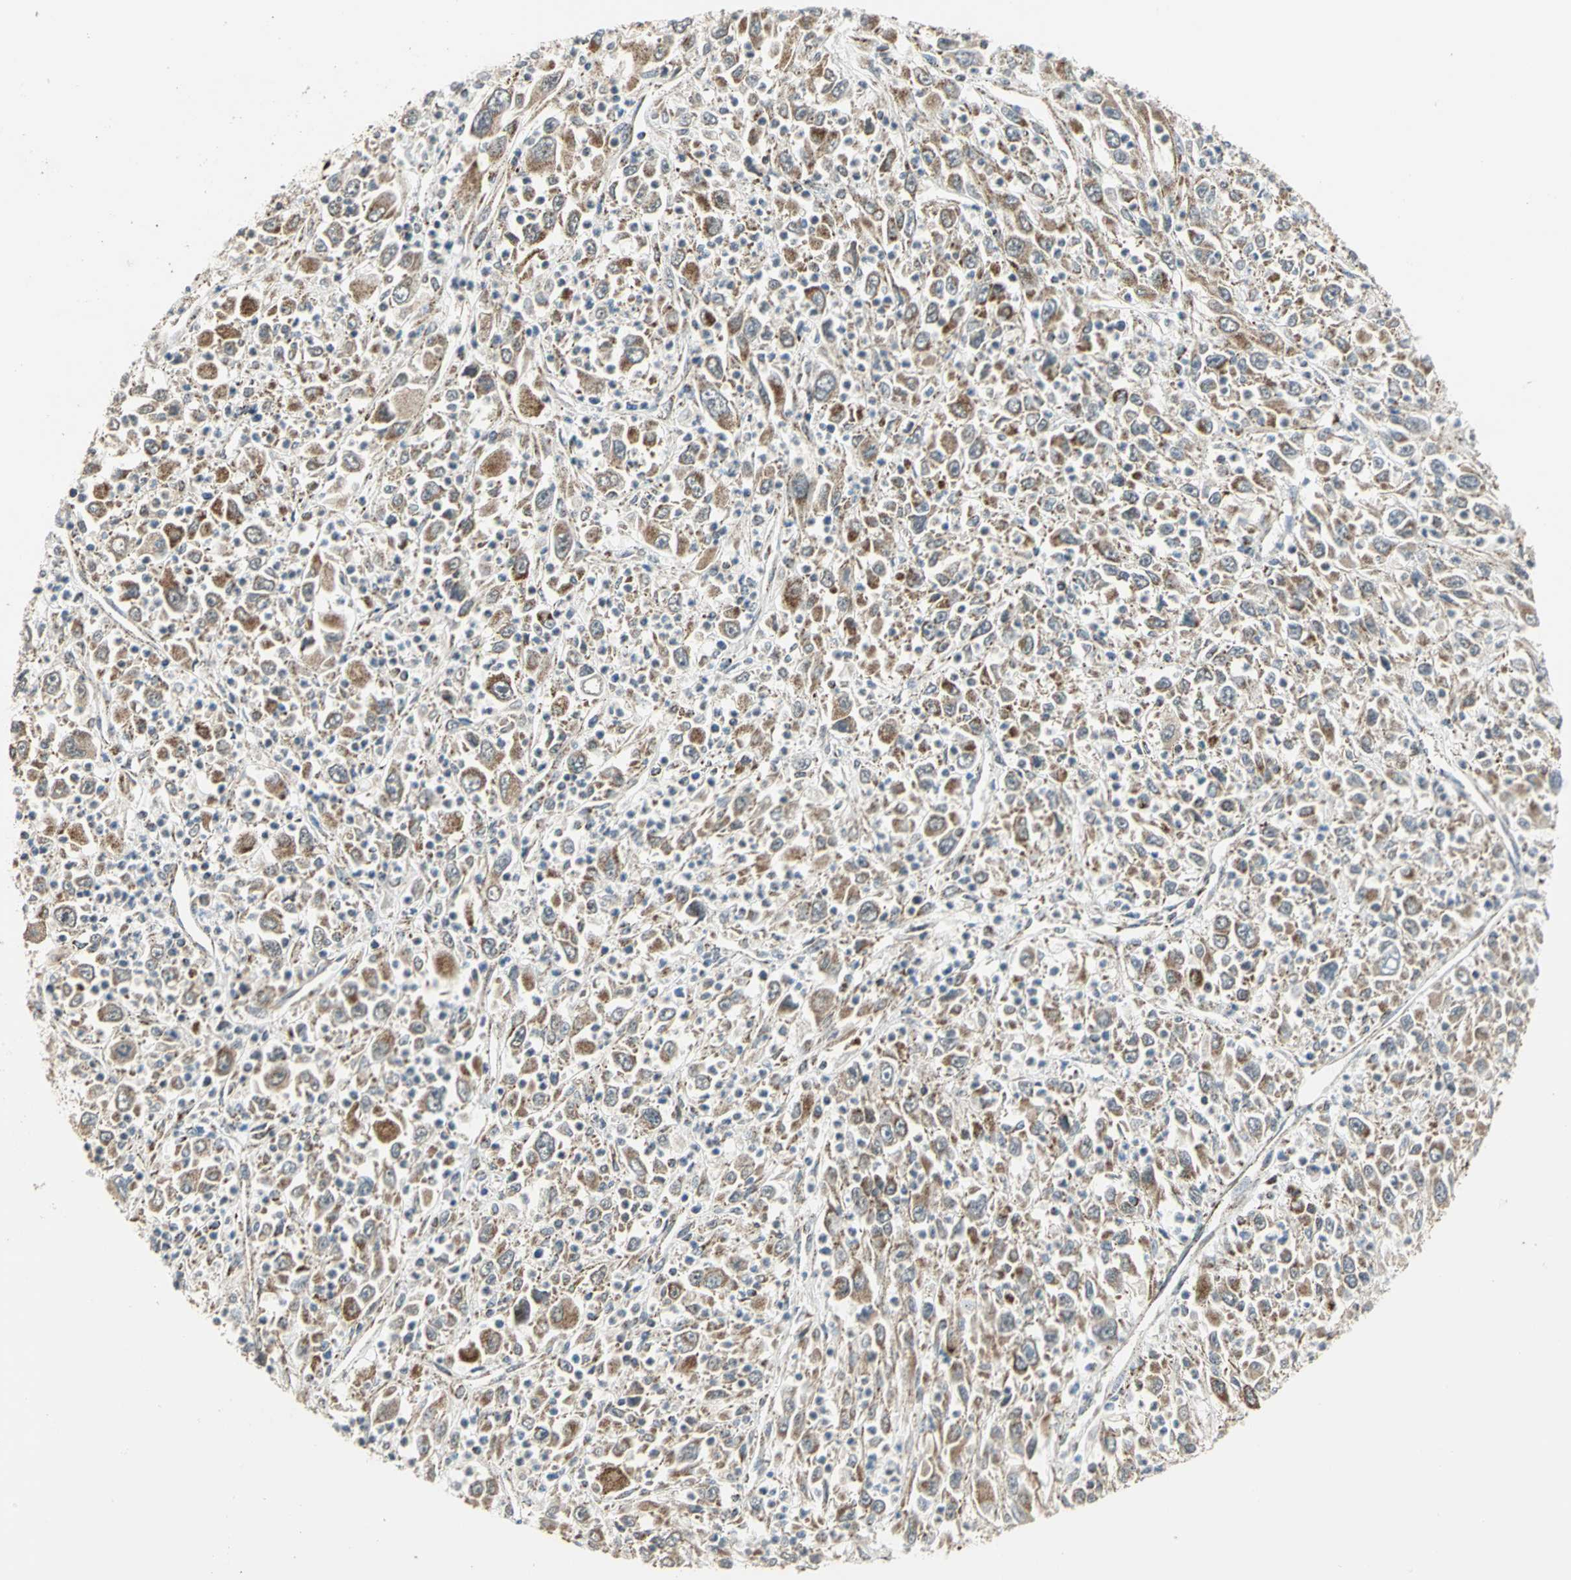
{"staining": {"intensity": "moderate", "quantity": ">75%", "location": "cytoplasmic/membranous"}, "tissue": "melanoma", "cell_type": "Tumor cells", "image_type": "cancer", "snomed": [{"axis": "morphology", "description": "Malignant melanoma, Metastatic site"}, {"axis": "topography", "description": "Skin"}], "caption": "IHC photomicrograph of human melanoma stained for a protein (brown), which exhibits medium levels of moderate cytoplasmic/membranous staining in approximately >75% of tumor cells.", "gene": "MRPS22", "patient": {"sex": "female", "age": 56}}